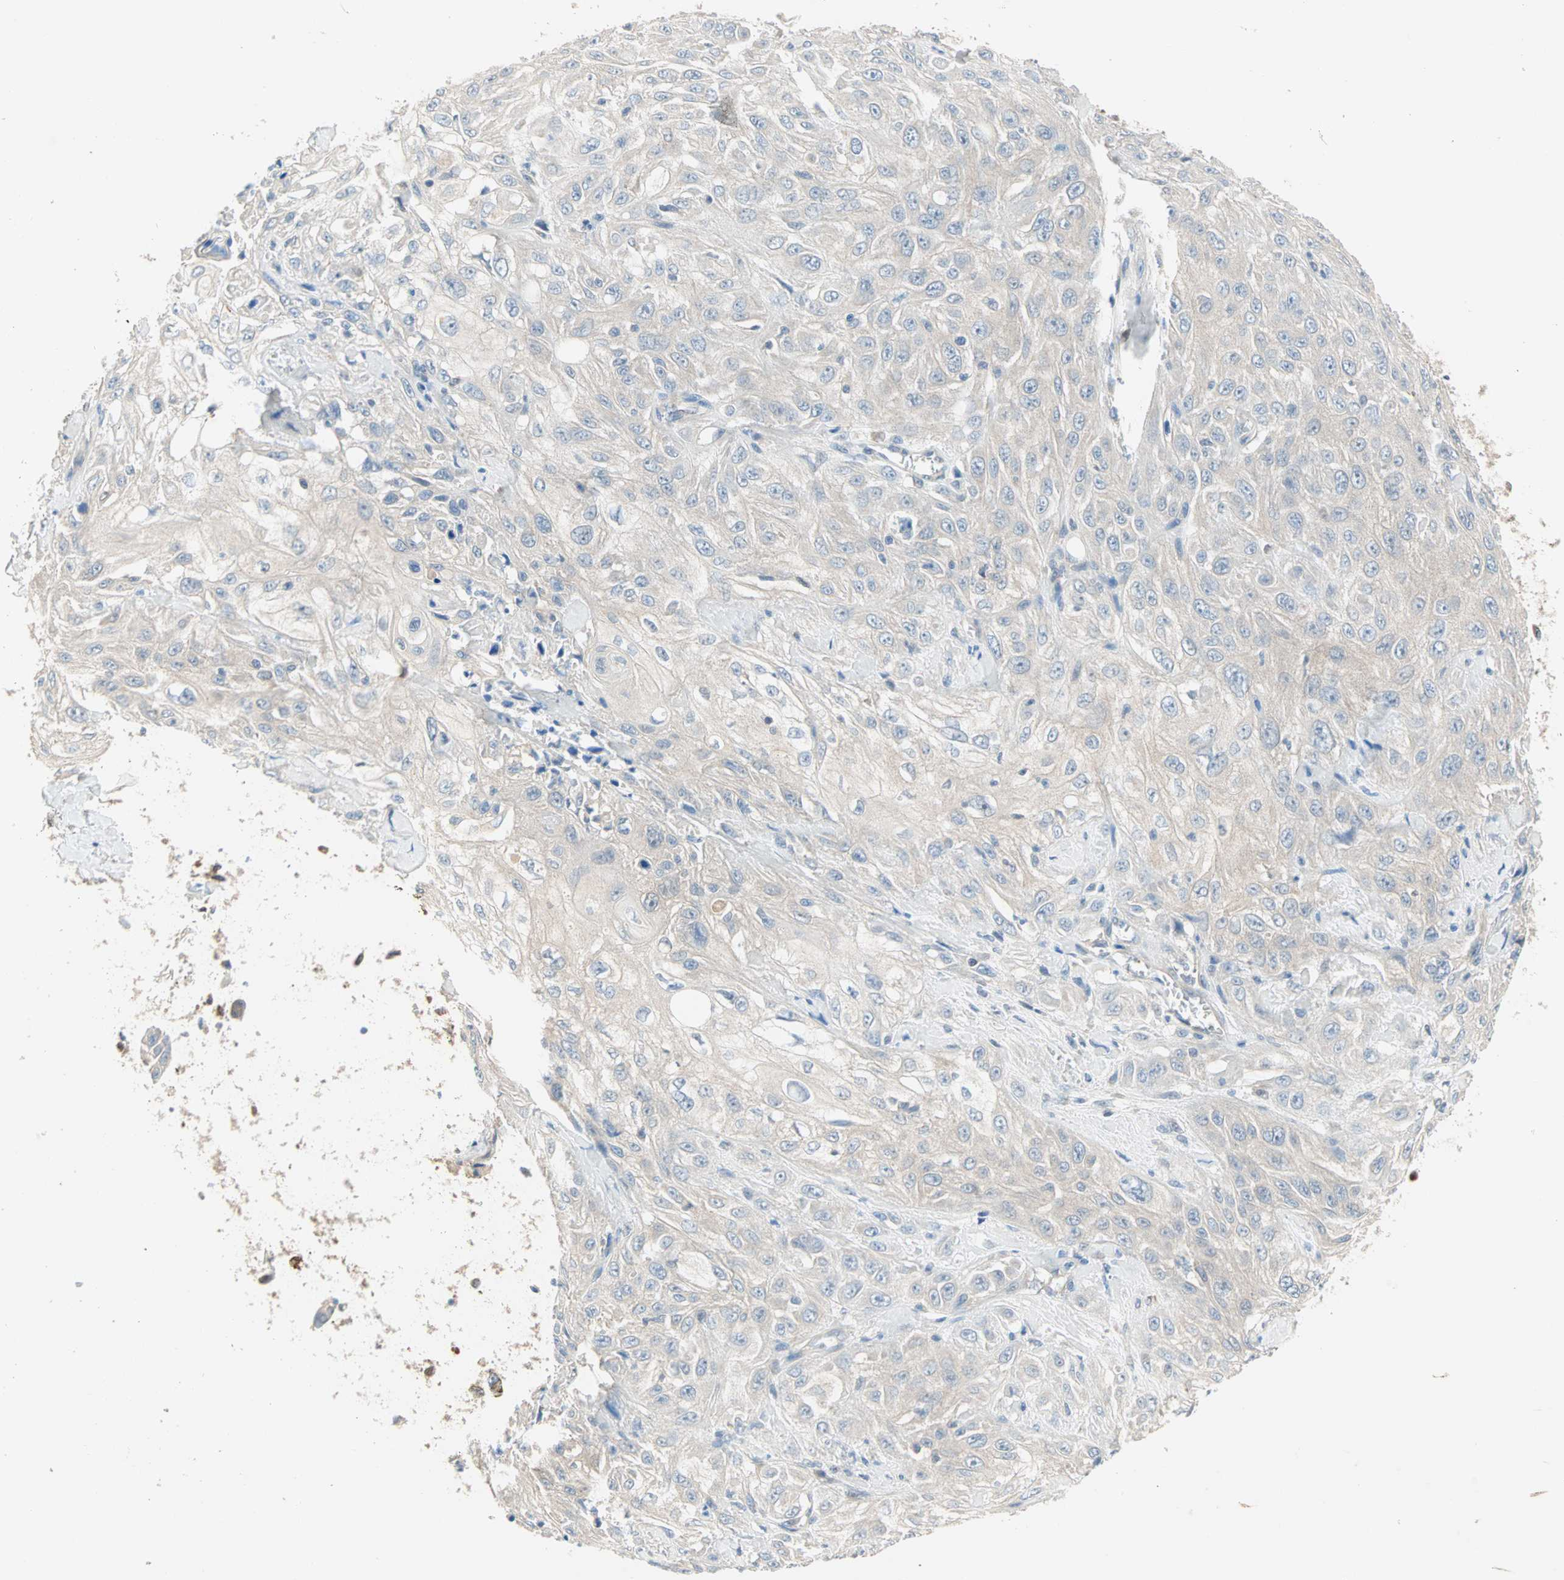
{"staining": {"intensity": "weak", "quantity": "25%-75%", "location": "cytoplasmic/membranous"}, "tissue": "skin cancer", "cell_type": "Tumor cells", "image_type": "cancer", "snomed": [{"axis": "morphology", "description": "Squamous cell carcinoma, NOS"}, {"axis": "morphology", "description": "Squamous cell carcinoma, metastatic, NOS"}, {"axis": "topography", "description": "Skin"}, {"axis": "topography", "description": "Lymph node"}], "caption": "Skin cancer (squamous cell carcinoma) tissue reveals weak cytoplasmic/membranous positivity in about 25%-75% of tumor cells", "gene": "MPI", "patient": {"sex": "male", "age": 75}}